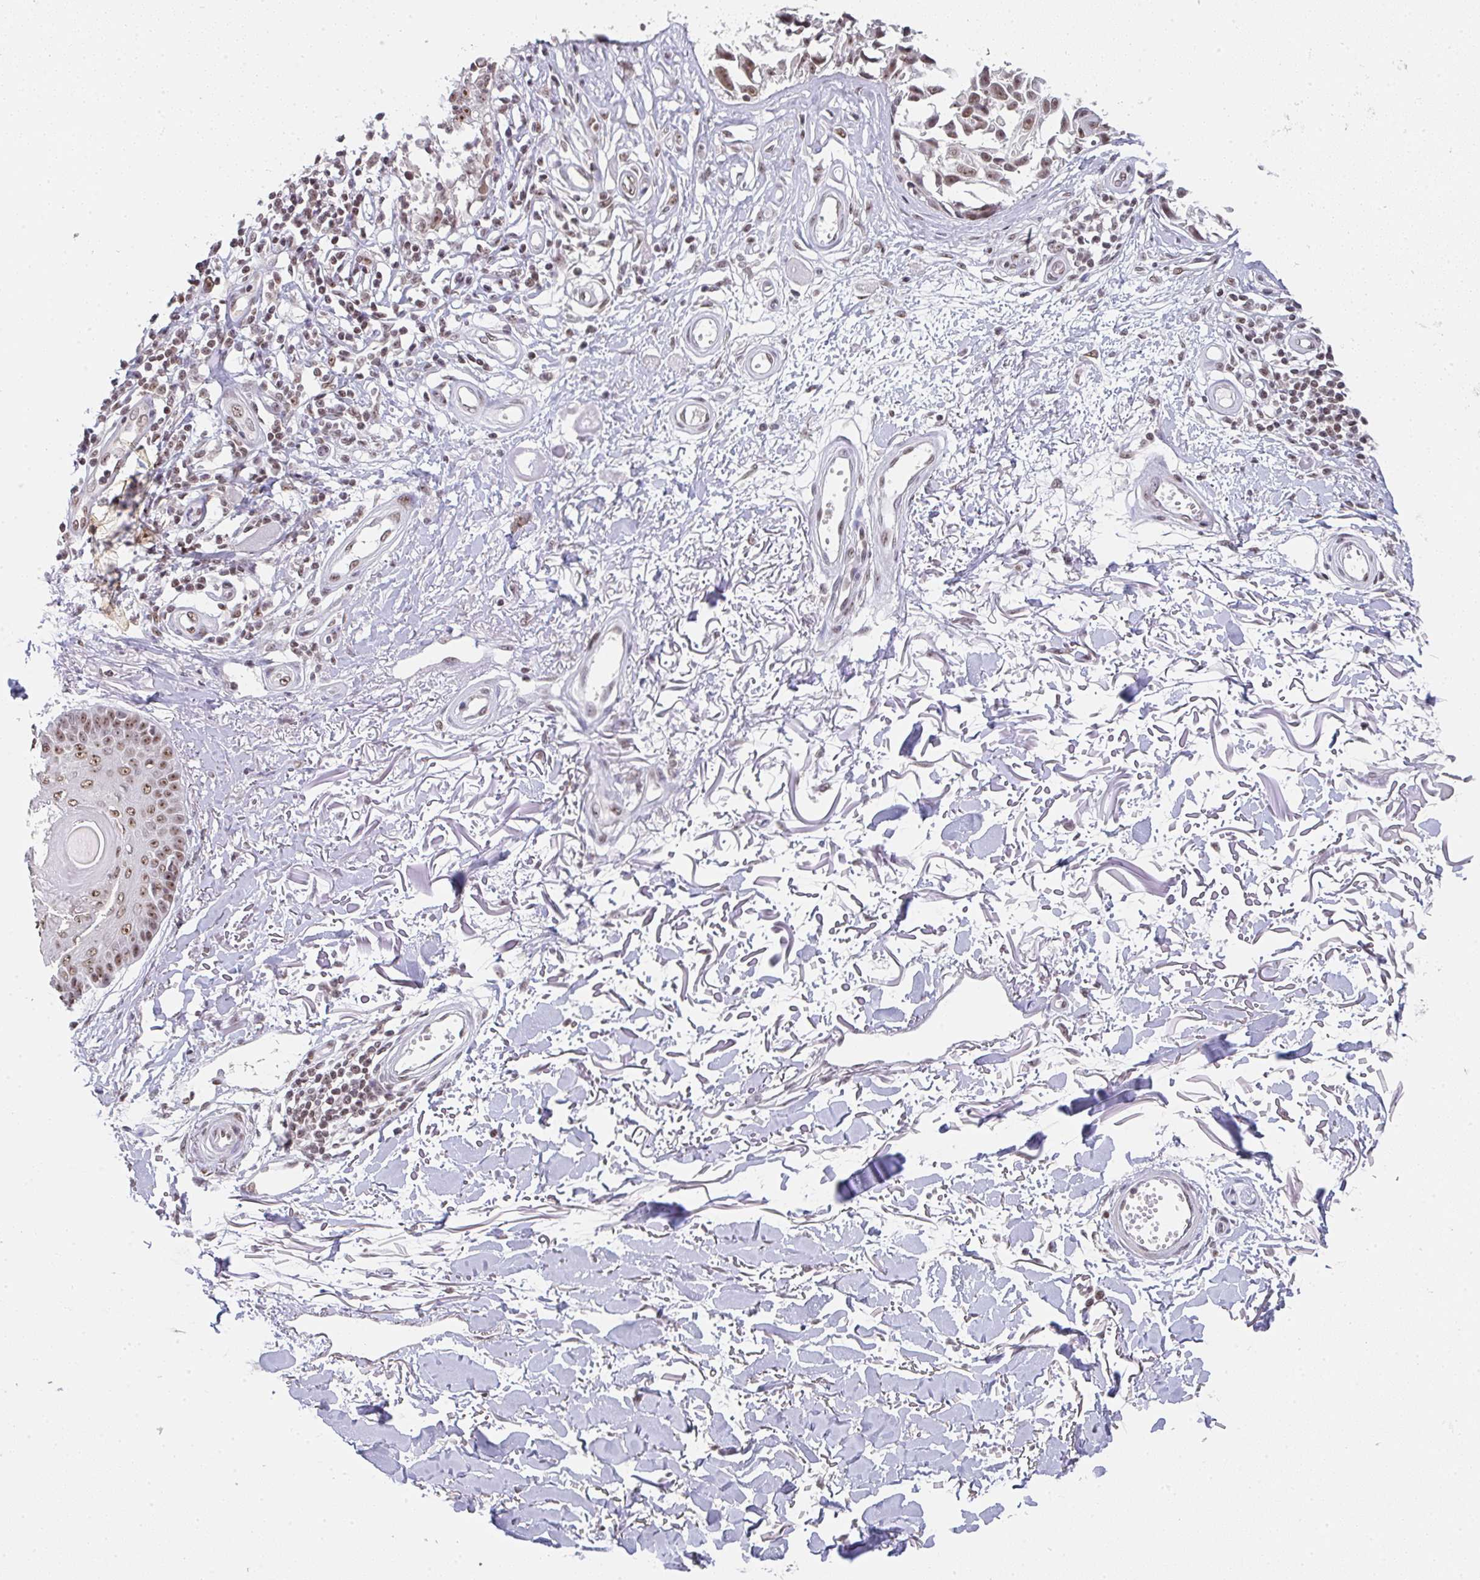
{"staining": {"intensity": "moderate", "quantity": ">75%", "location": "nuclear"}, "tissue": "melanoma", "cell_type": "Tumor cells", "image_type": "cancer", "snomed": [{"axis": "morphology", "description": "Malignant melanoma, NOS"}, {"axis": "topography", "description": "Skin"}], "caption": "Protein analysis of malignant melanoma tissue displays moderate nuclear positivity in approximately >75% of tumor cells.", "gene": "DKC1", "patient": {"sex": "male", "age": 73}}